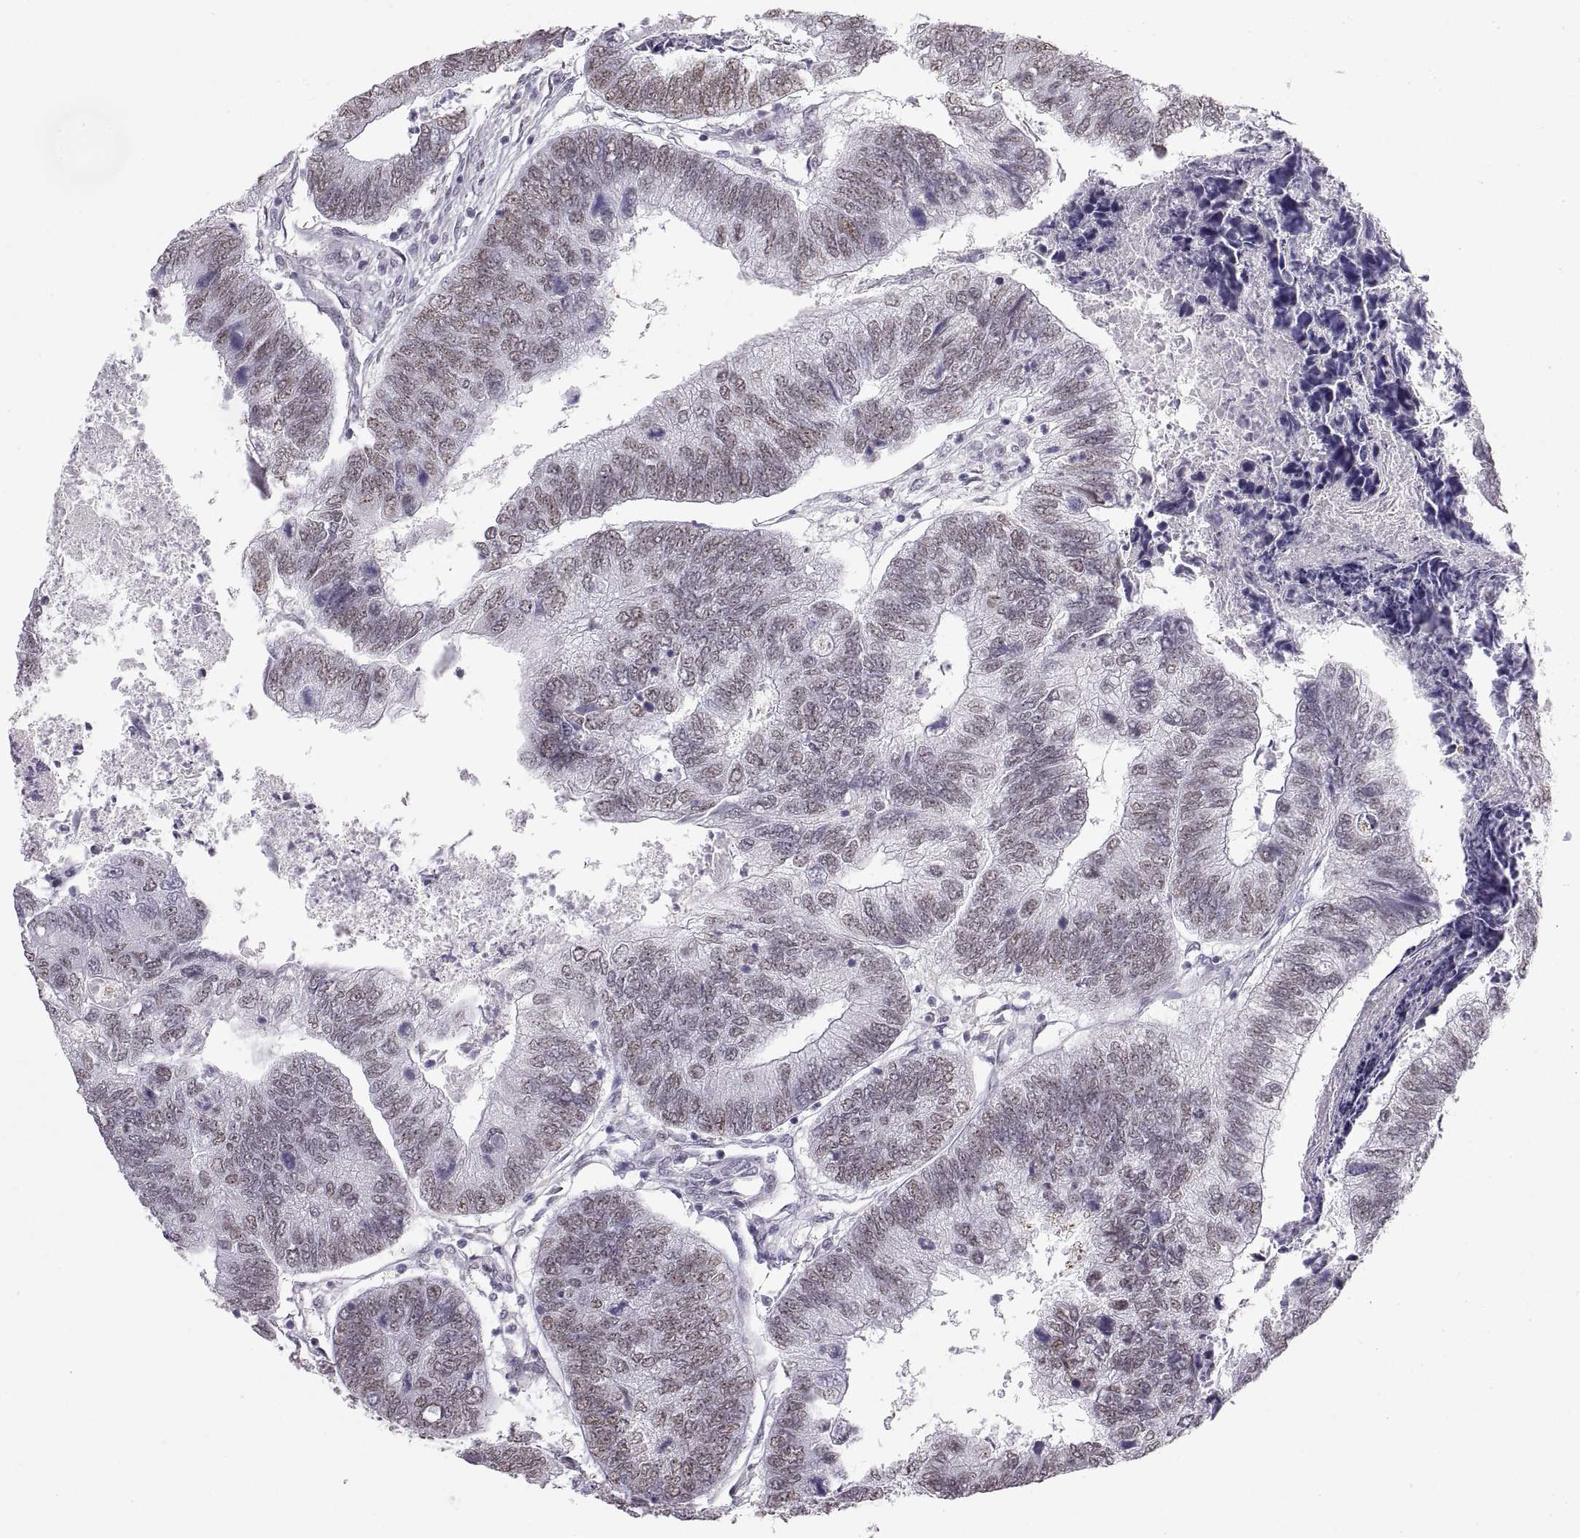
{"staining": {"intensity": "weak", "quantity": "<25%", "location": "cytoplasmic/membranous,nuclear"}, "tissue": "colorectal cancer", "cell_type": "Tumor cells", "image_type": "cancer", "snomed": [{"axis": "morphology", "description": "Adenocarcinoma, NOS"}, {"axis": "topography", "description": "Colon"}], "caption": "Colorectal cancer (adenocarcinoma) was stained to show a protein in brown. There is no significant positivity in tumor cells.", "gene": "NANOS3", "patient": {"sex": "female", "age": 67}}